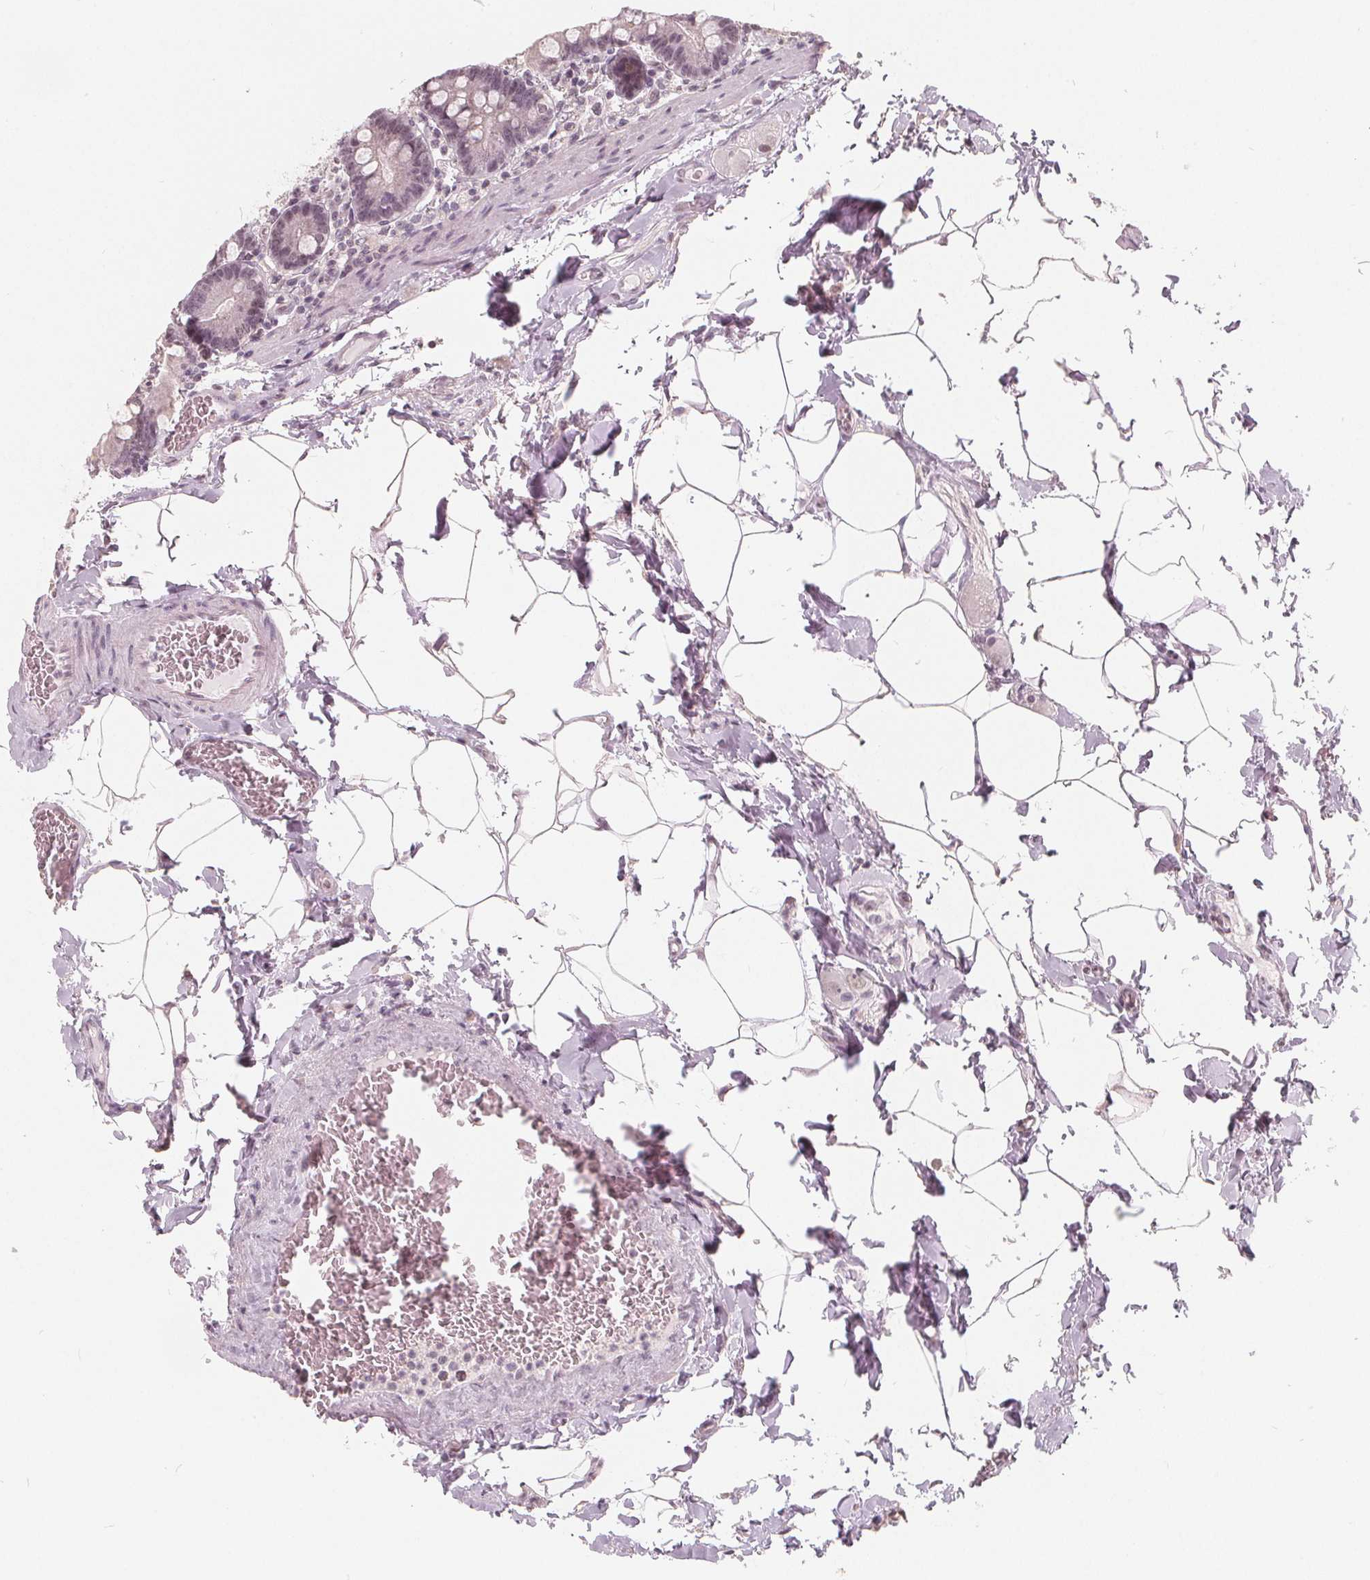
{"staining": {"intensity": "weak", "quantity": "<25%", "location": "cytoplasmic/membranous"}, "tissue": "small intestine", "cell_type": "Glandular cells", "image_type": "normal", "snomed": [{"axis": "morphology", "description": "Normal tissue, NOS"}, {"axis": "topography", "description": "Small intestine"}], "caption": "High power microscopy photomicrograph of an immunohistochemistry (IHC) histopathology image of benign small intestine, revealing no significant expression in glandular cells.", "gene": "NUP210L", "patient": {"sex": "male", "age": 37}}